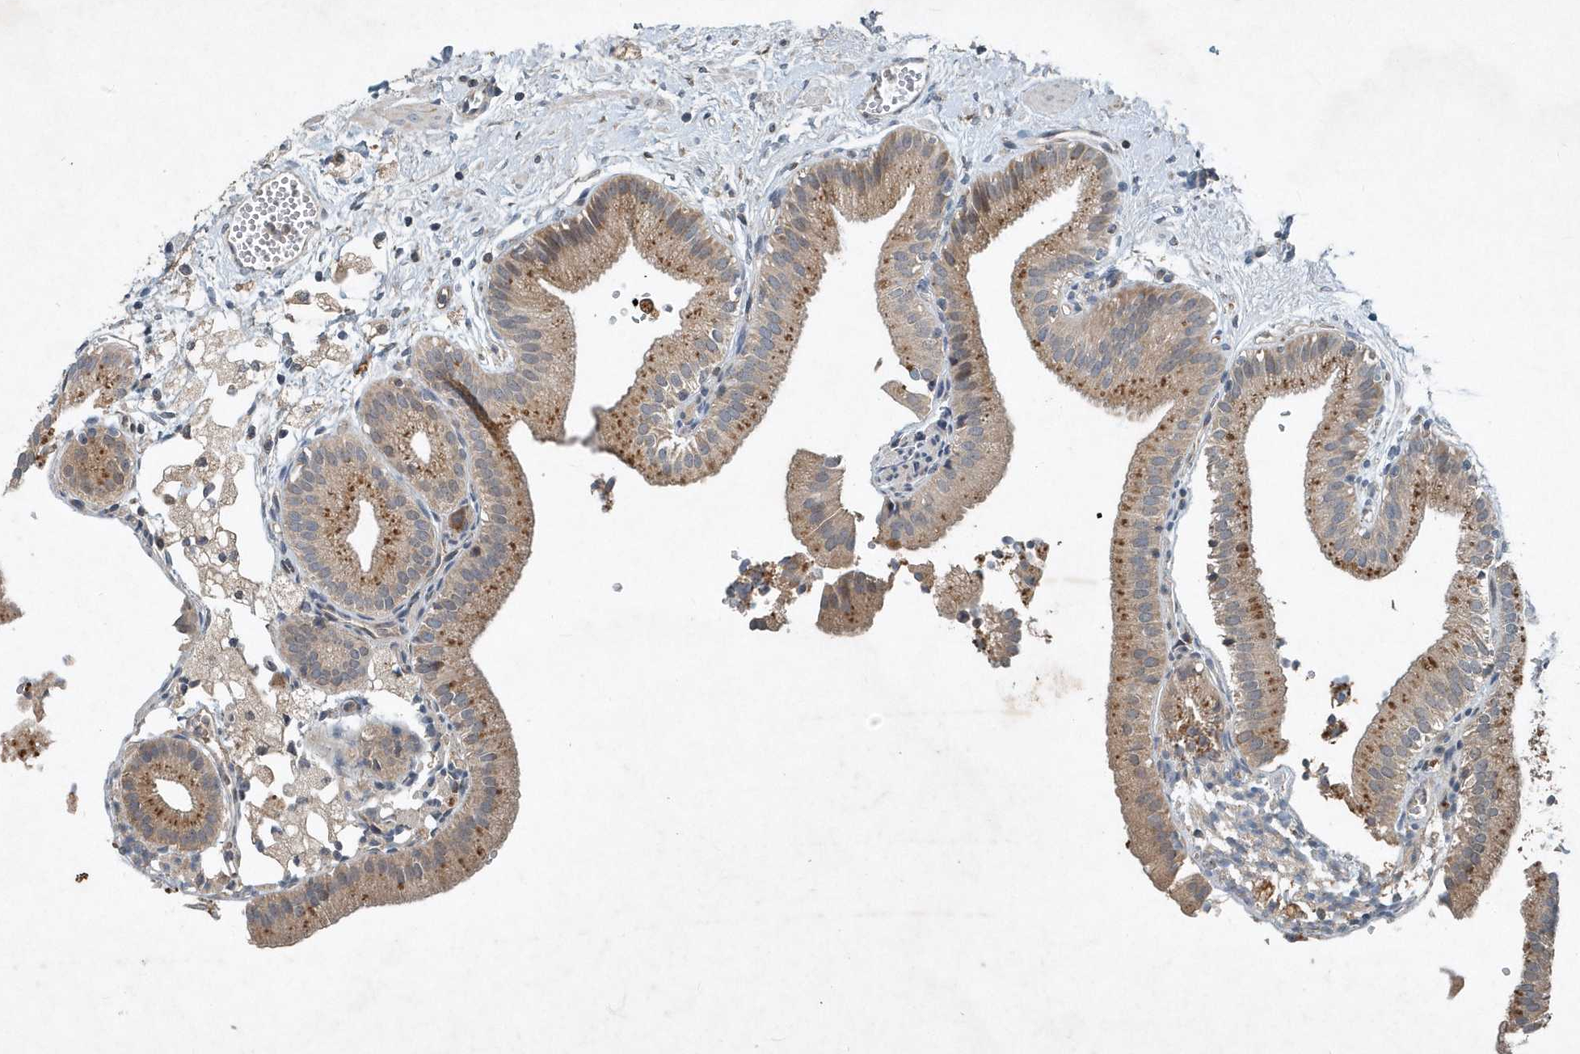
{"staining": {"intensity": "moderate", "quantity": ">75%", "location": "cytoplasmic/membranous"}, "tissue": "gallbladder", "cell_type": "Glandular cells", "image_type": "normal", "snomed": [{"axis": "morphology", "description": "Normal tissue, NOS"}, {"axis": "topography", "description": "Gallbladder"}], "caption": "The histopathology image shows a brown stain indicating the presence of a protein in the cytoplasmic/membranous of glandular cells in gallbladder.", "gene": "SCFD2", "patient": {"sex": "male", "age": 55}}